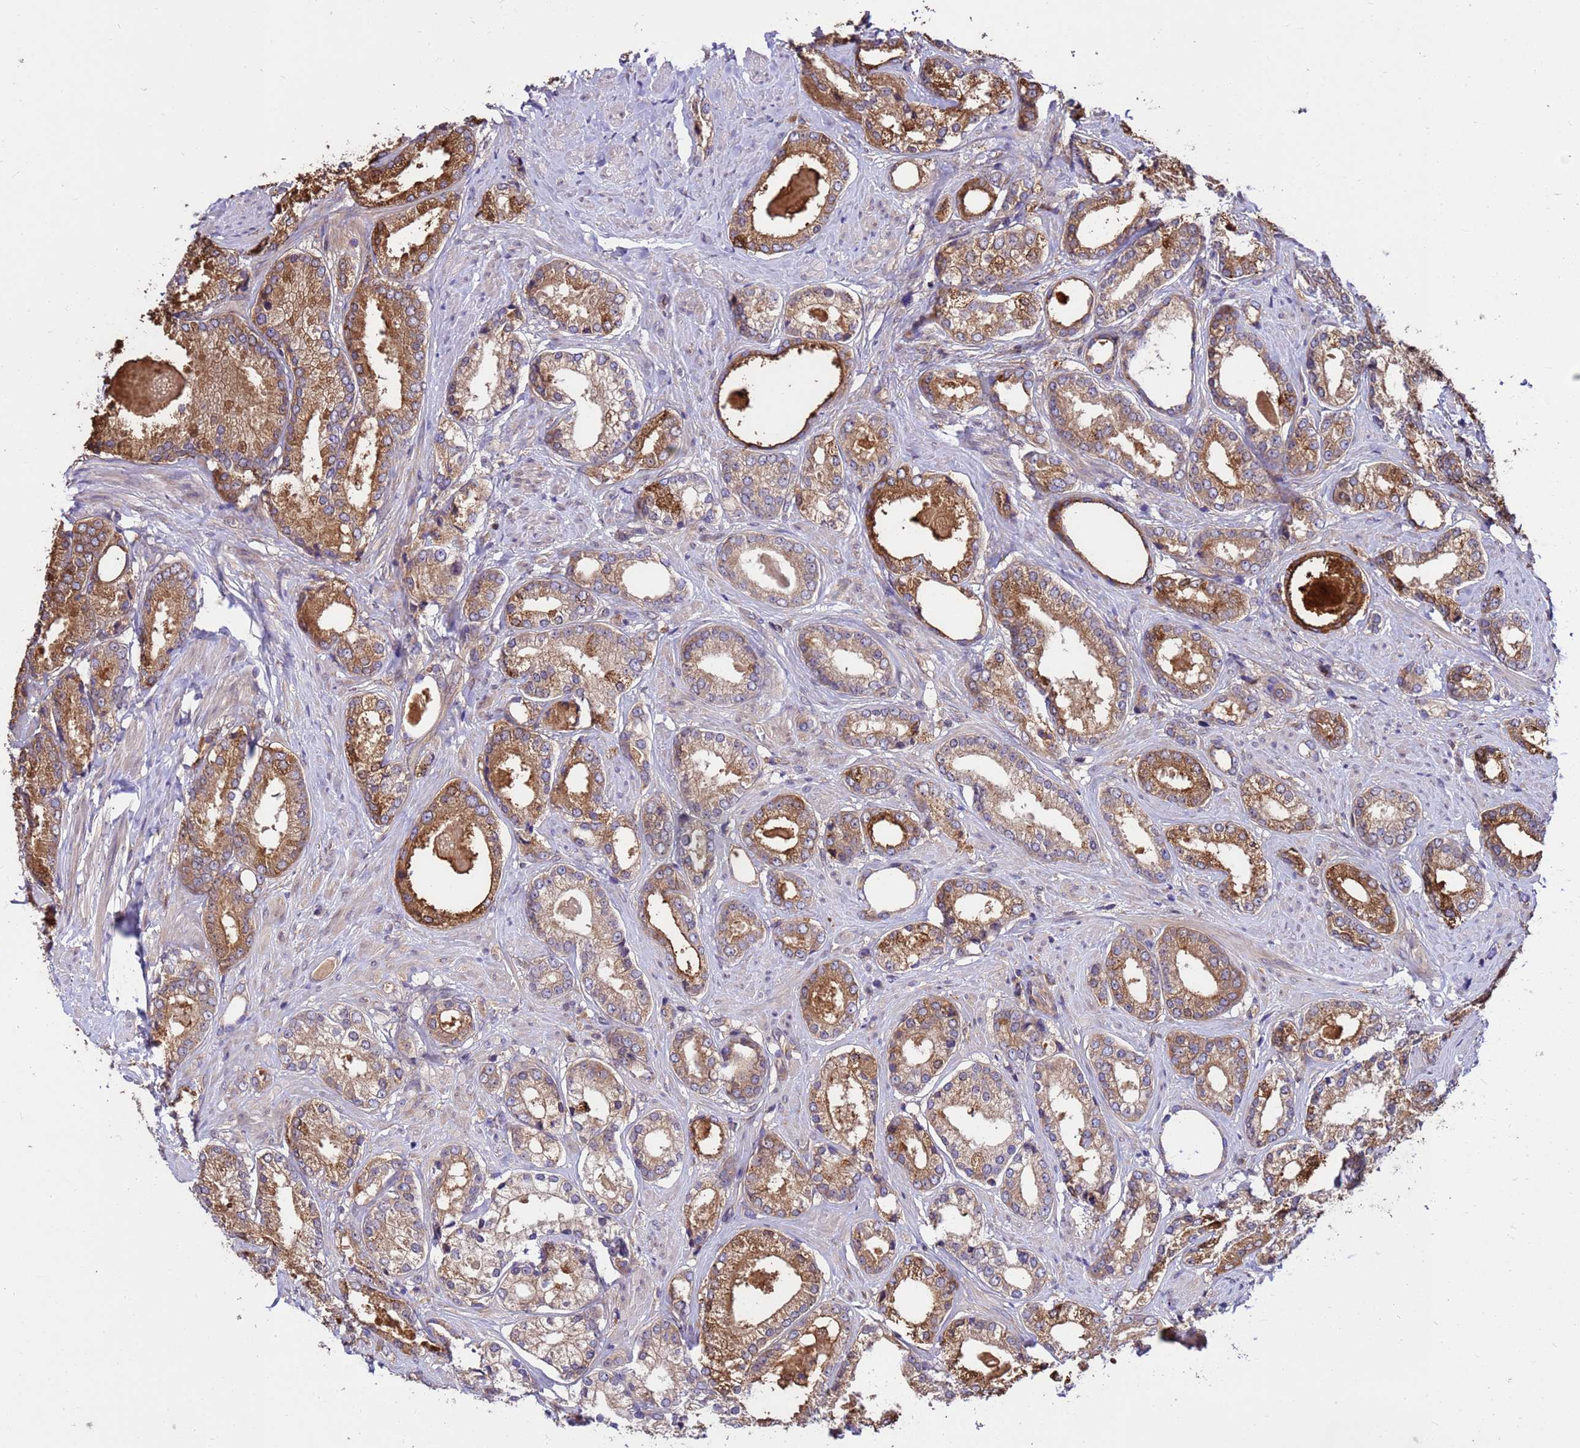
{"staining": {"intensity": "moderate", "quantity": ">75%", "location": "cytoplasmic/membranous"}, "tissue": "prostate cancer", "cell_type": "Tumor cells", "image_type": "cancer", "snomed": [{"axis": "morphology", "description": "Adenocarcinoma, Low grade"}, {"axis": "topography", "description": "Prostate"}], "caption": "An IHC image of neoplastic tissue is shown. Protein staining in brown highlights moderate cytoplasmic/membranous positivity in adenocarcinoma (low-grade) (prostate) within tumor cells.", "gene": "GET3", "patient": {"sex": "male", "age": 68}}